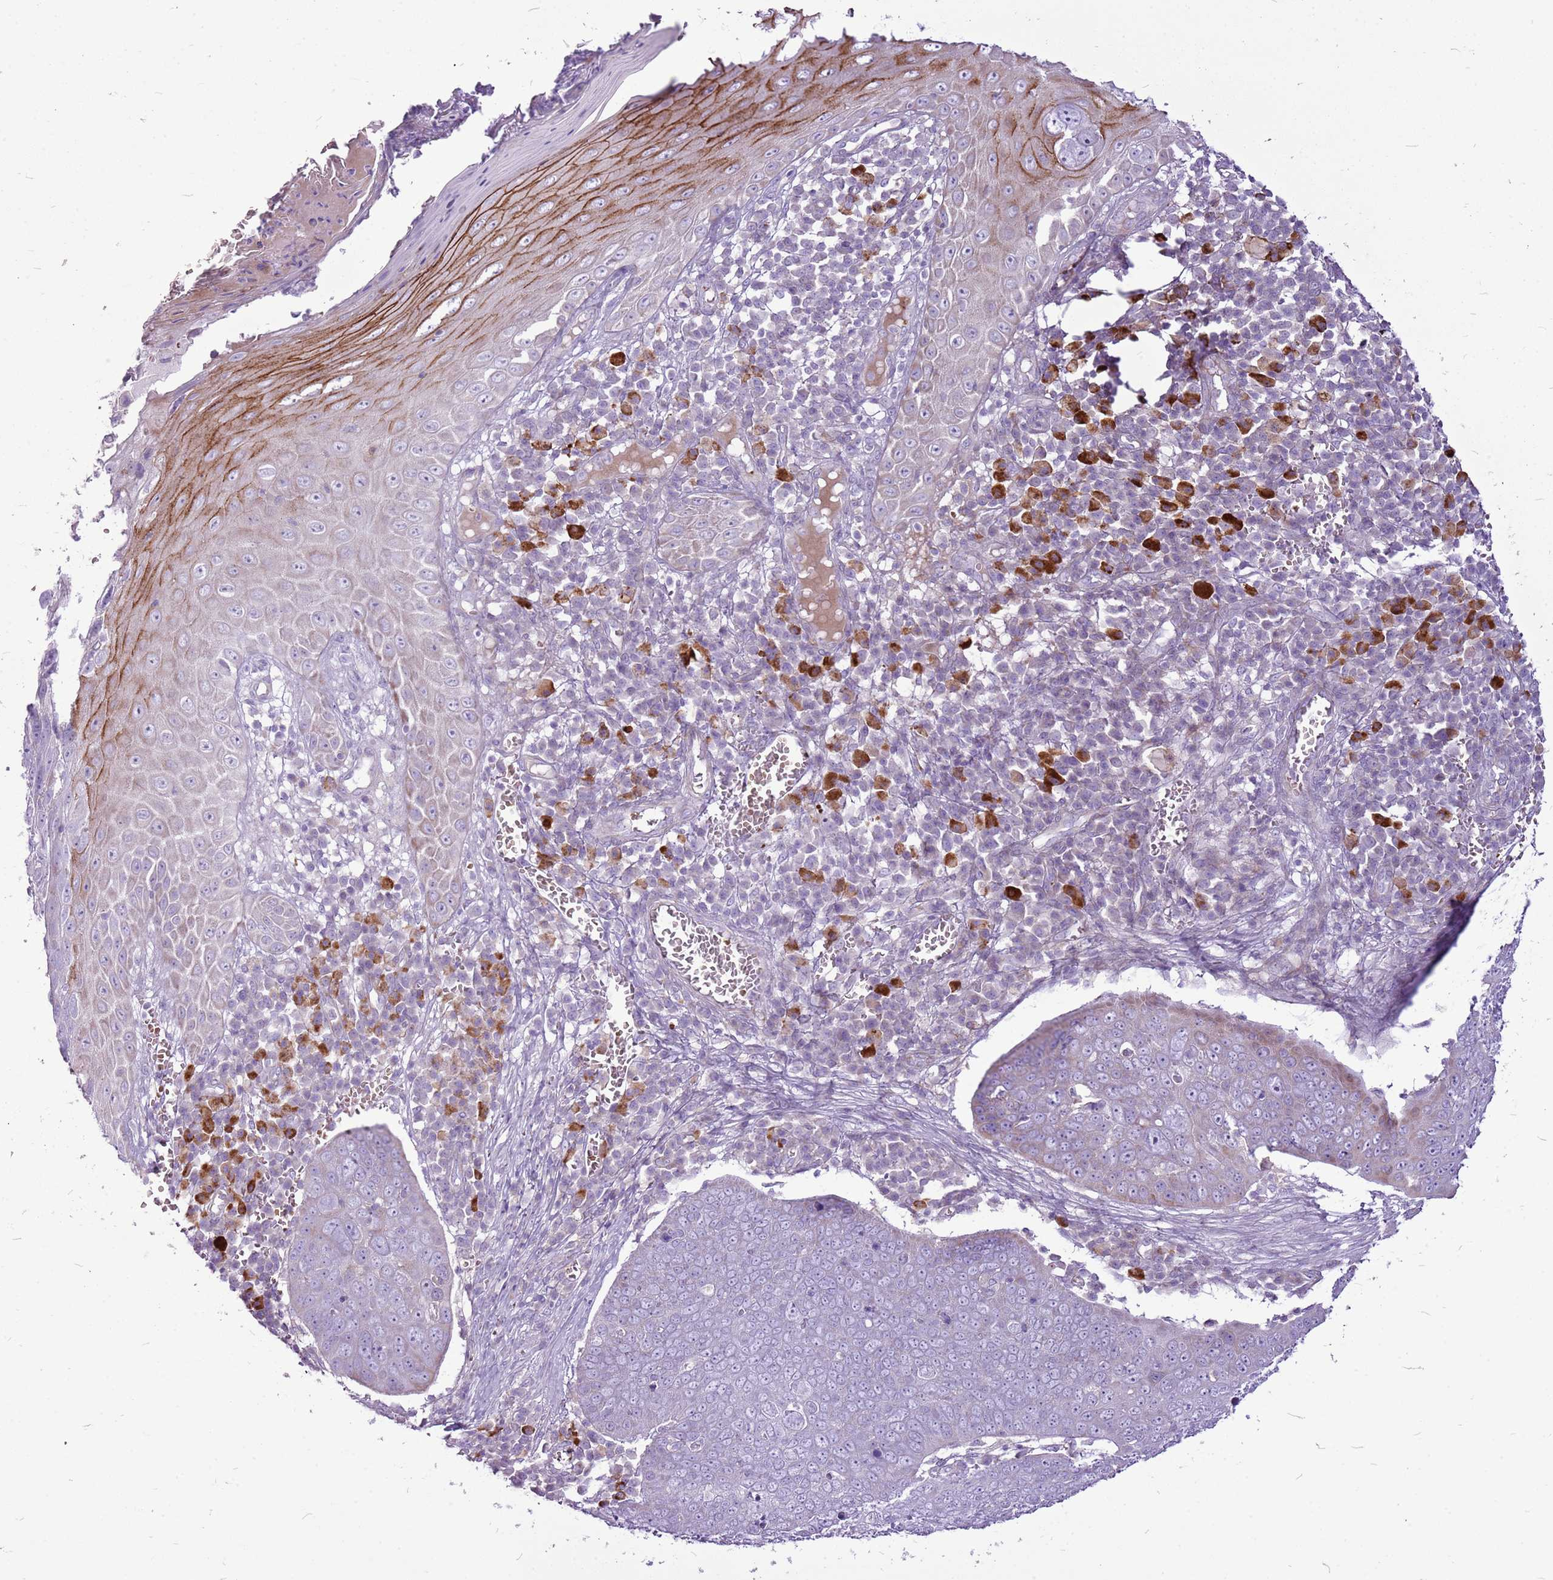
{"staining": {"intensity": "negative", "quantity": "none", "location": "none"}, "tissue": "skin cancer", "cell_type": "Tumor cells", "image_type": "cancer", "snomed": [{"axis": "morphology", "description": "Squamous cell carcinoma, NOS"}, {"axis": "topography", "description": "Skin"}], "caption": "Immunohistochemistry (IHC) of skin squamous cell carcinoma displays no staining in tumor cells.", "gene": "CHAC2", "patient": {"sex": "male", "age": 71}}